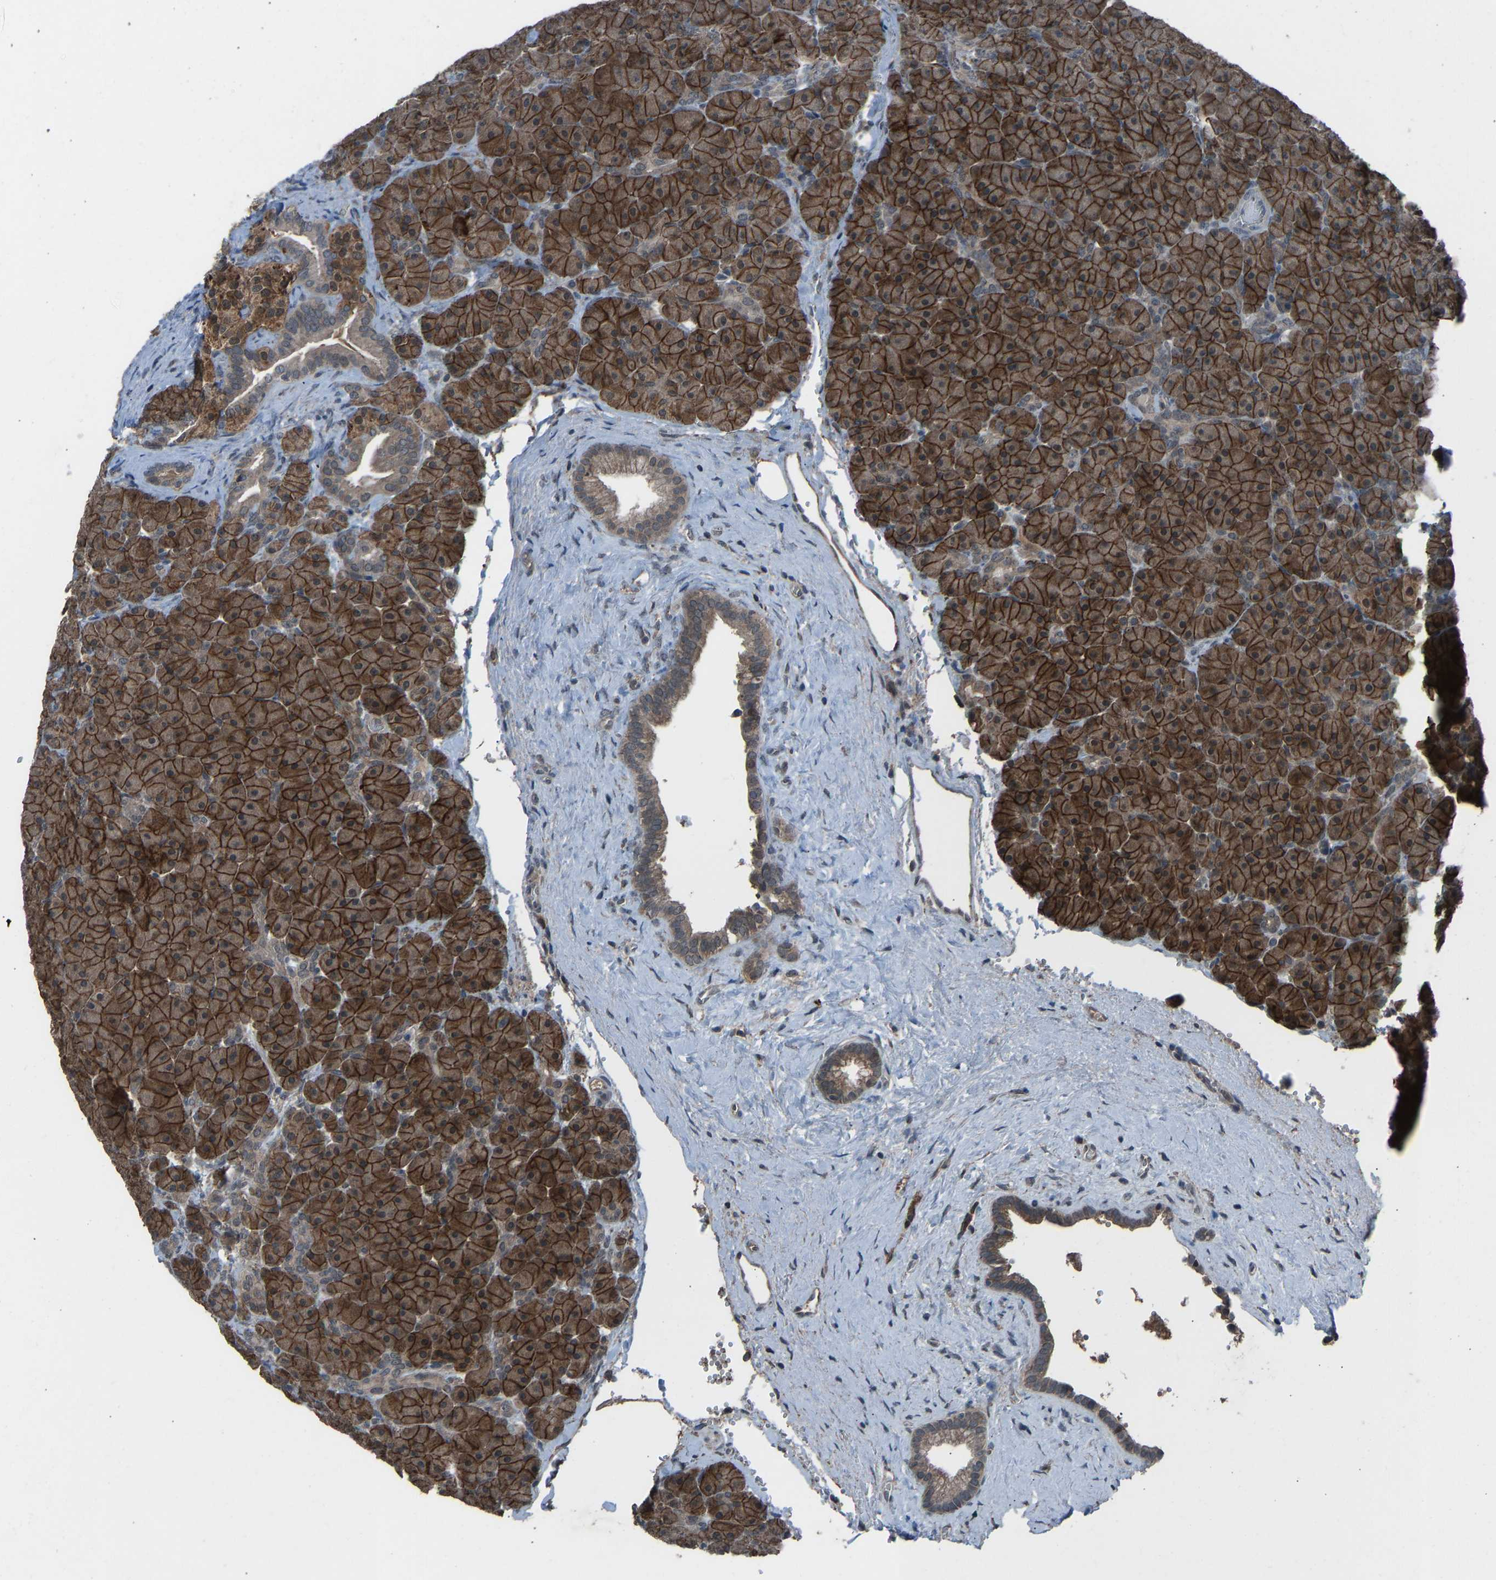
{"staining": {"intensity": "strong", "quantity": ">75%", "location": "cytoplasmic/membranous"}, "tissue": "pancreas", "cell_type": "Exocrine glandular cells", "image_type": "normal", "snomed": [{"axis": "morphology", "description": "Normal tissue, NOS"}, {"axis": "topography", "description": "Pancreas"}], "caption": "An IHC micrograph of normal tissue is shown. Protein staining in brown highlights strong cytoplasmic/membranous positivity in pancreas within exocrine glandular cells. (DAB (3,3'-diaminobenzidine) IHC, brown staining for protein, blue staining for nuclei).", "gene": "SLC43A1", "patient": {"sex": "male", "age": 66}}